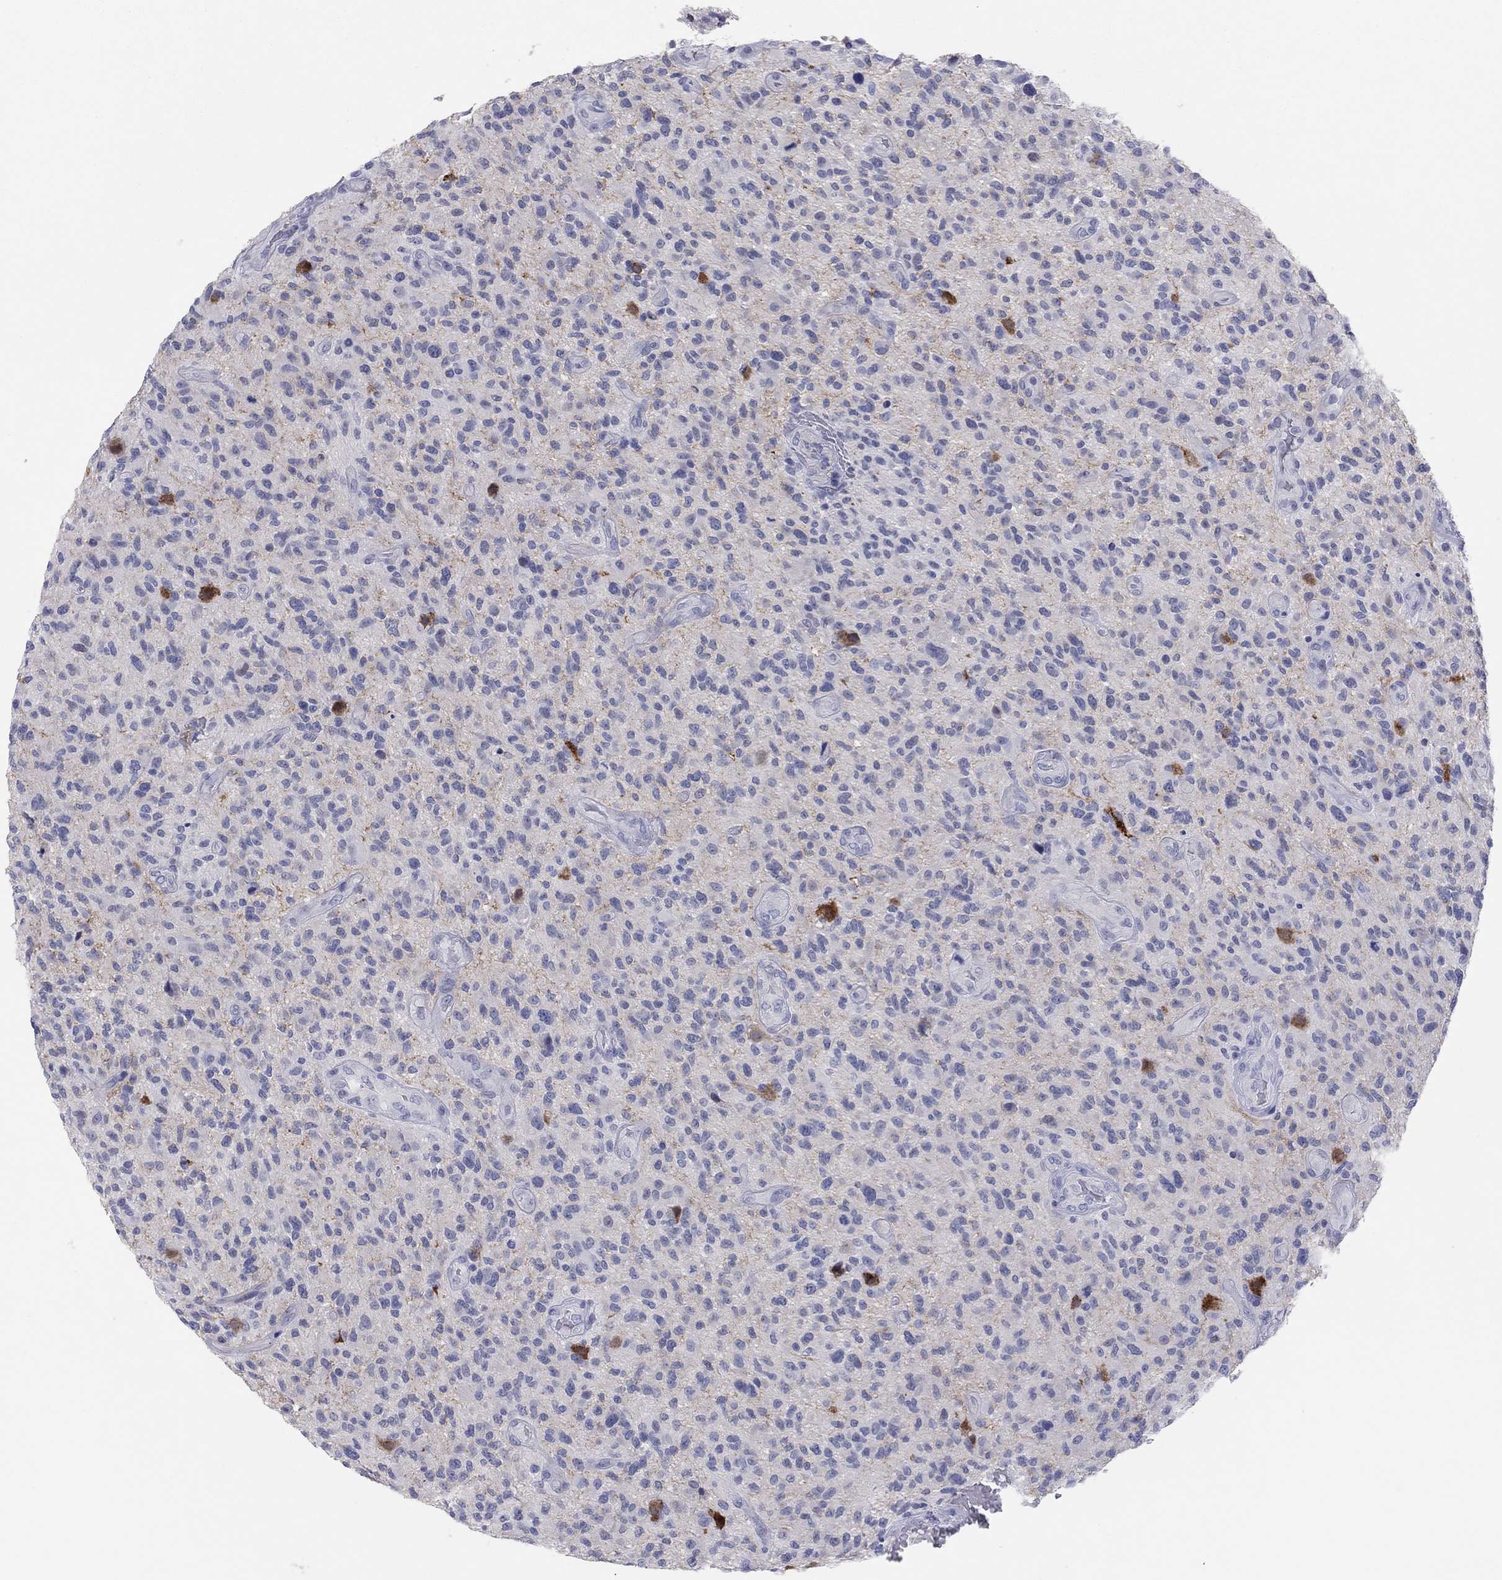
{"staining": {"intensity": "negative", "quantity": "none", "location": "none"}, "tissue": "glioma", "cell_type": "Tumor cells", "image_type": "cancer", "snomed": [{"axis": "morphology", "description": "Glioma, malignant, High grade"}, {"axis": "topography", "description": "Brain"}], "caption": "The histopathology image reveals no significant staining in tumor cells of high-grade glioma (malignant).", "gene": "CPNE6", "patient": {"sex": "male", "age": 47}}